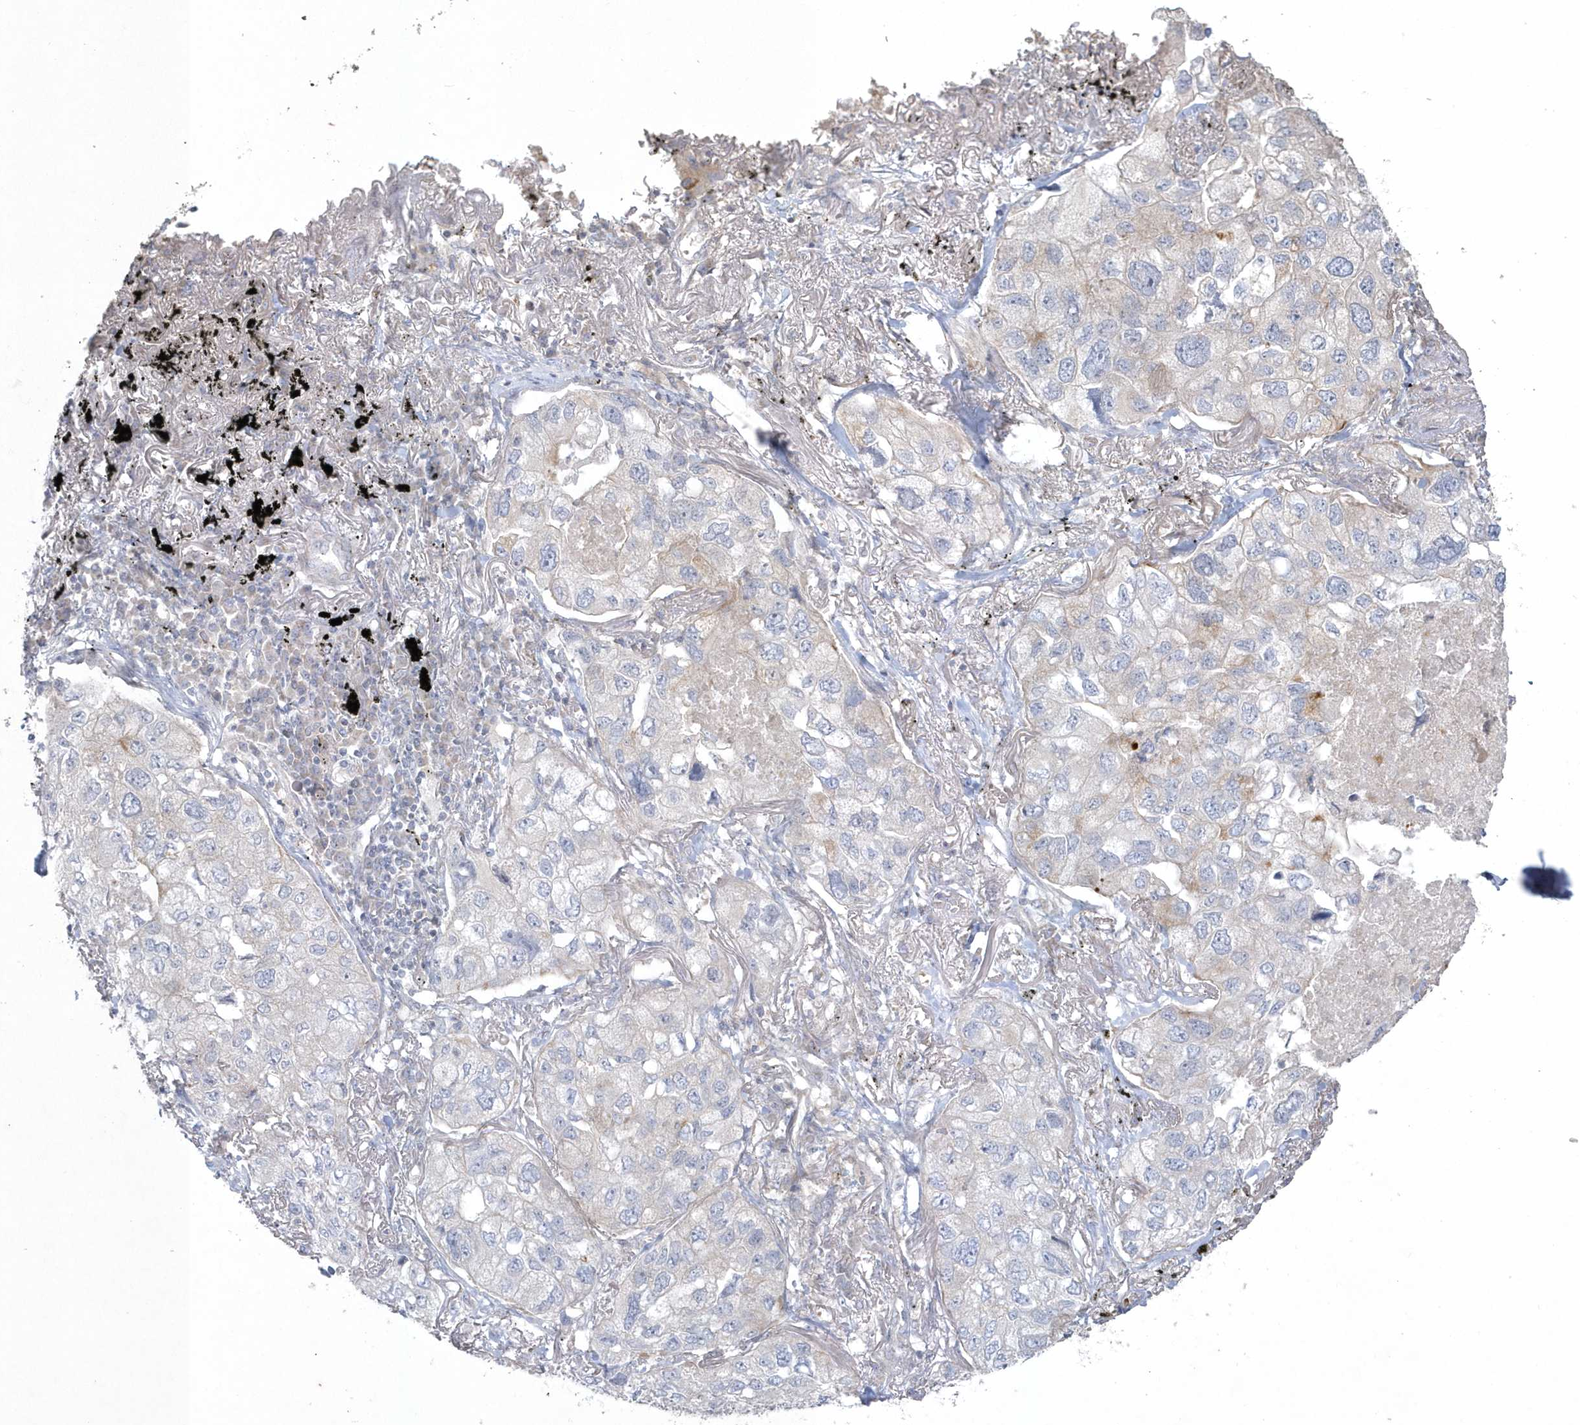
{"staining": {"intensity": "weak", "quantity": "<25%", "location": "cytoplasmic/membranous"}, "tissue": "lung cancer", "cell_type": "Tumor cells", "image_type": "cancer", "snomed": [{"axis": "morphology", "description": "Adenocarcinoma, NOS"}, {"axis": "topography", "description": "Lung"}], "caption": "Immunohistochemical staining of lung cancer reveals no significant expression in tumor cells.", "gene": "BLTP3A", "patient": {"sex": "male", "age": 65}}